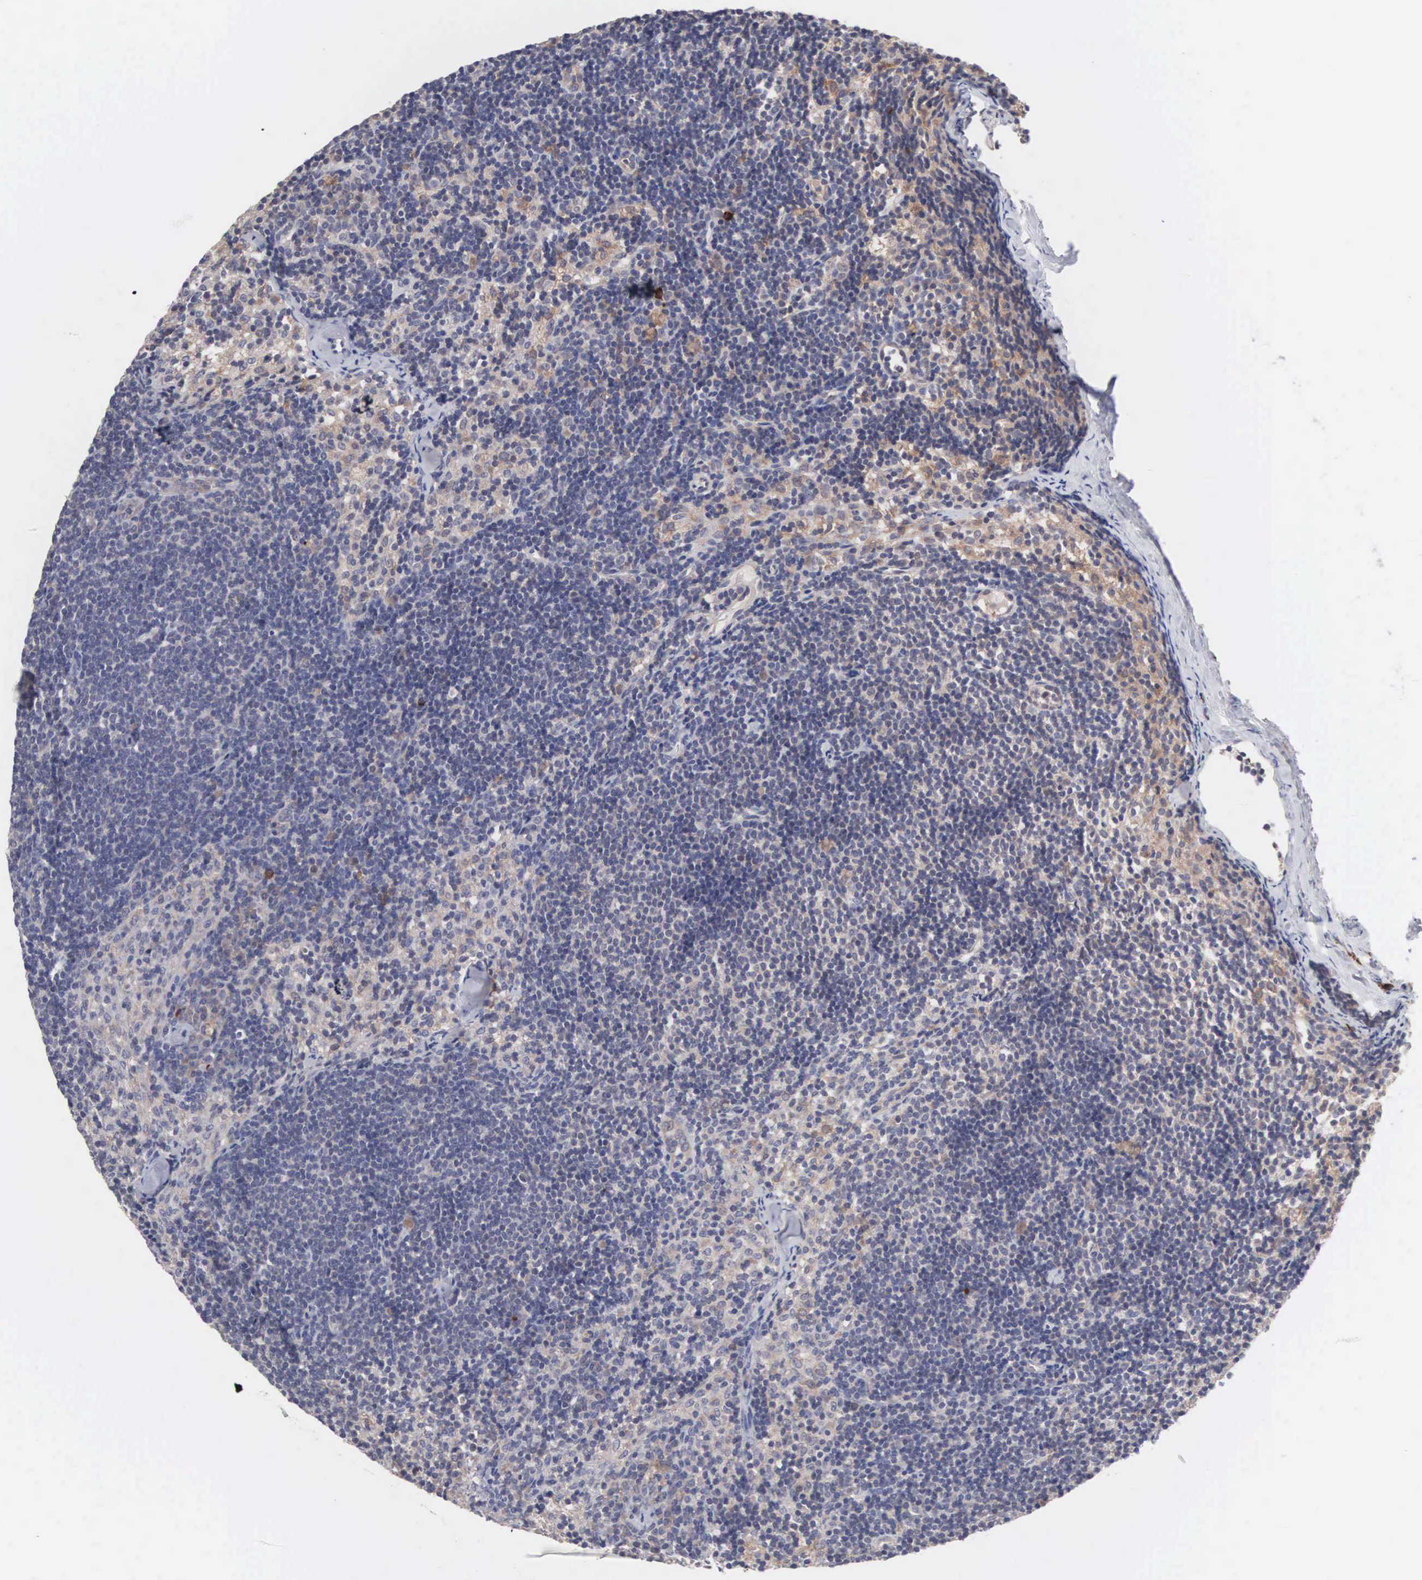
{"staining": {"intensity": "moderate", "quantity": "<25%", "location": "cytoplasmic/membranous"}, "tissue": "lymph node", "cell_type": "Non-germinal center cells", "image_type": "normal", "snomed": [{"axis": "morphology", "description": "Normal tissue, NOS"}, {"axis": "topography", "description": "Lymph node"}], "caption": "The image reveals immunohistochemical staining of normal lymph node. There is moderate cytoplasmic/membranous expression is appreciated in approximately <25% of non-germinal center cells.", "gene": "INF2", "patient": {"sex": "female", "age": 35}}